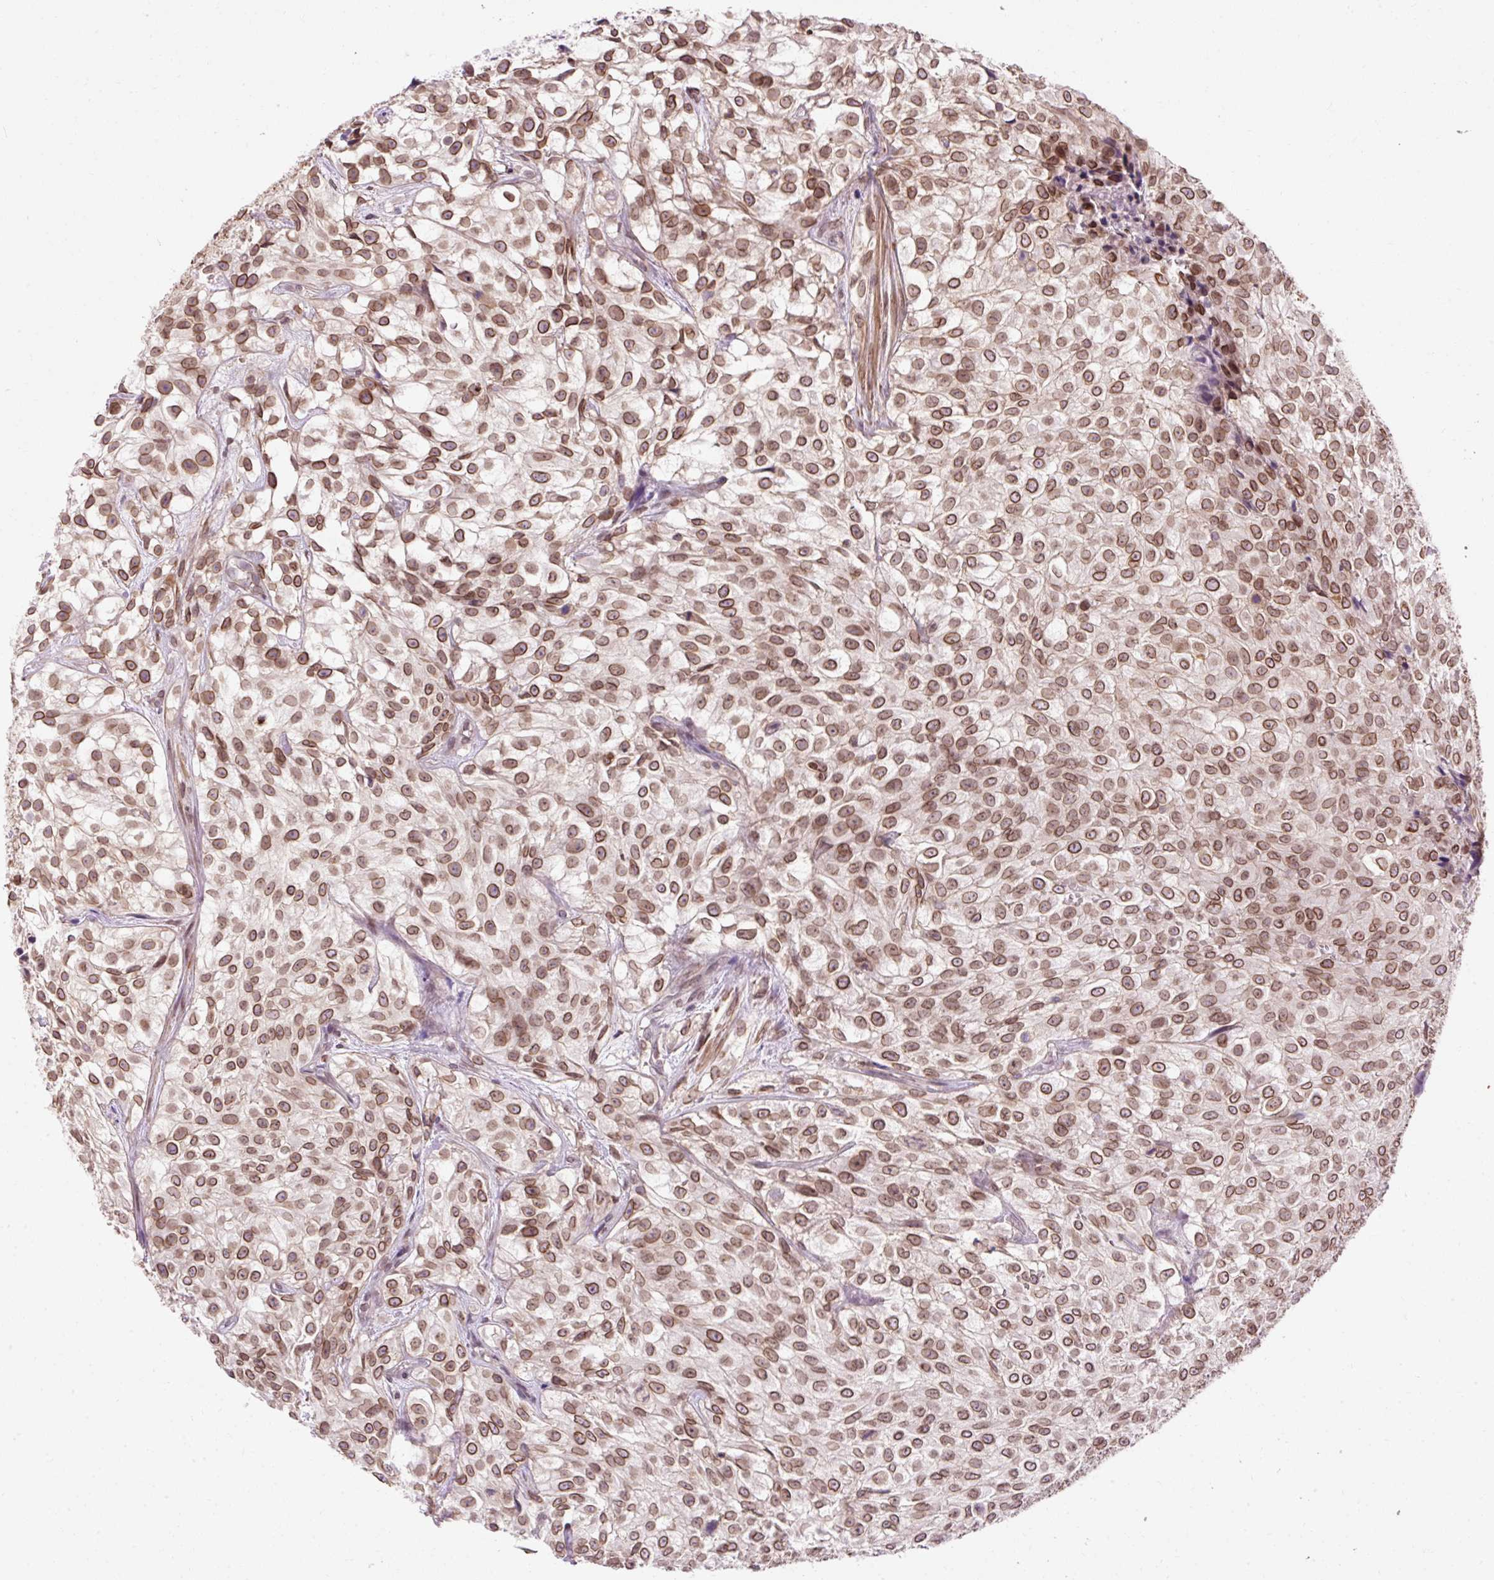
{"staining": {"intensity": "moderate", "quantity": ">75%", "location": "cytoplasmic/membranous,nuclear"}, "tissue": "urothelial cancer", "cell_type": "Tumor cells", "image_type": "cancer", "snomed": [{"axis": "morphology", "description": "Urothelial carcinoma, High grade"}, {"axis": "topography", "description": "Urinary bladder"}], "caption": "Protein staining by immunohistochemistry exhibits moderate cytoplasmic/membranous and nuclear positivity in about >75% of tumor cells in urothelial cancer.", "gene": "ZNF610", "patient": {"sex": "male", "age": 56}}